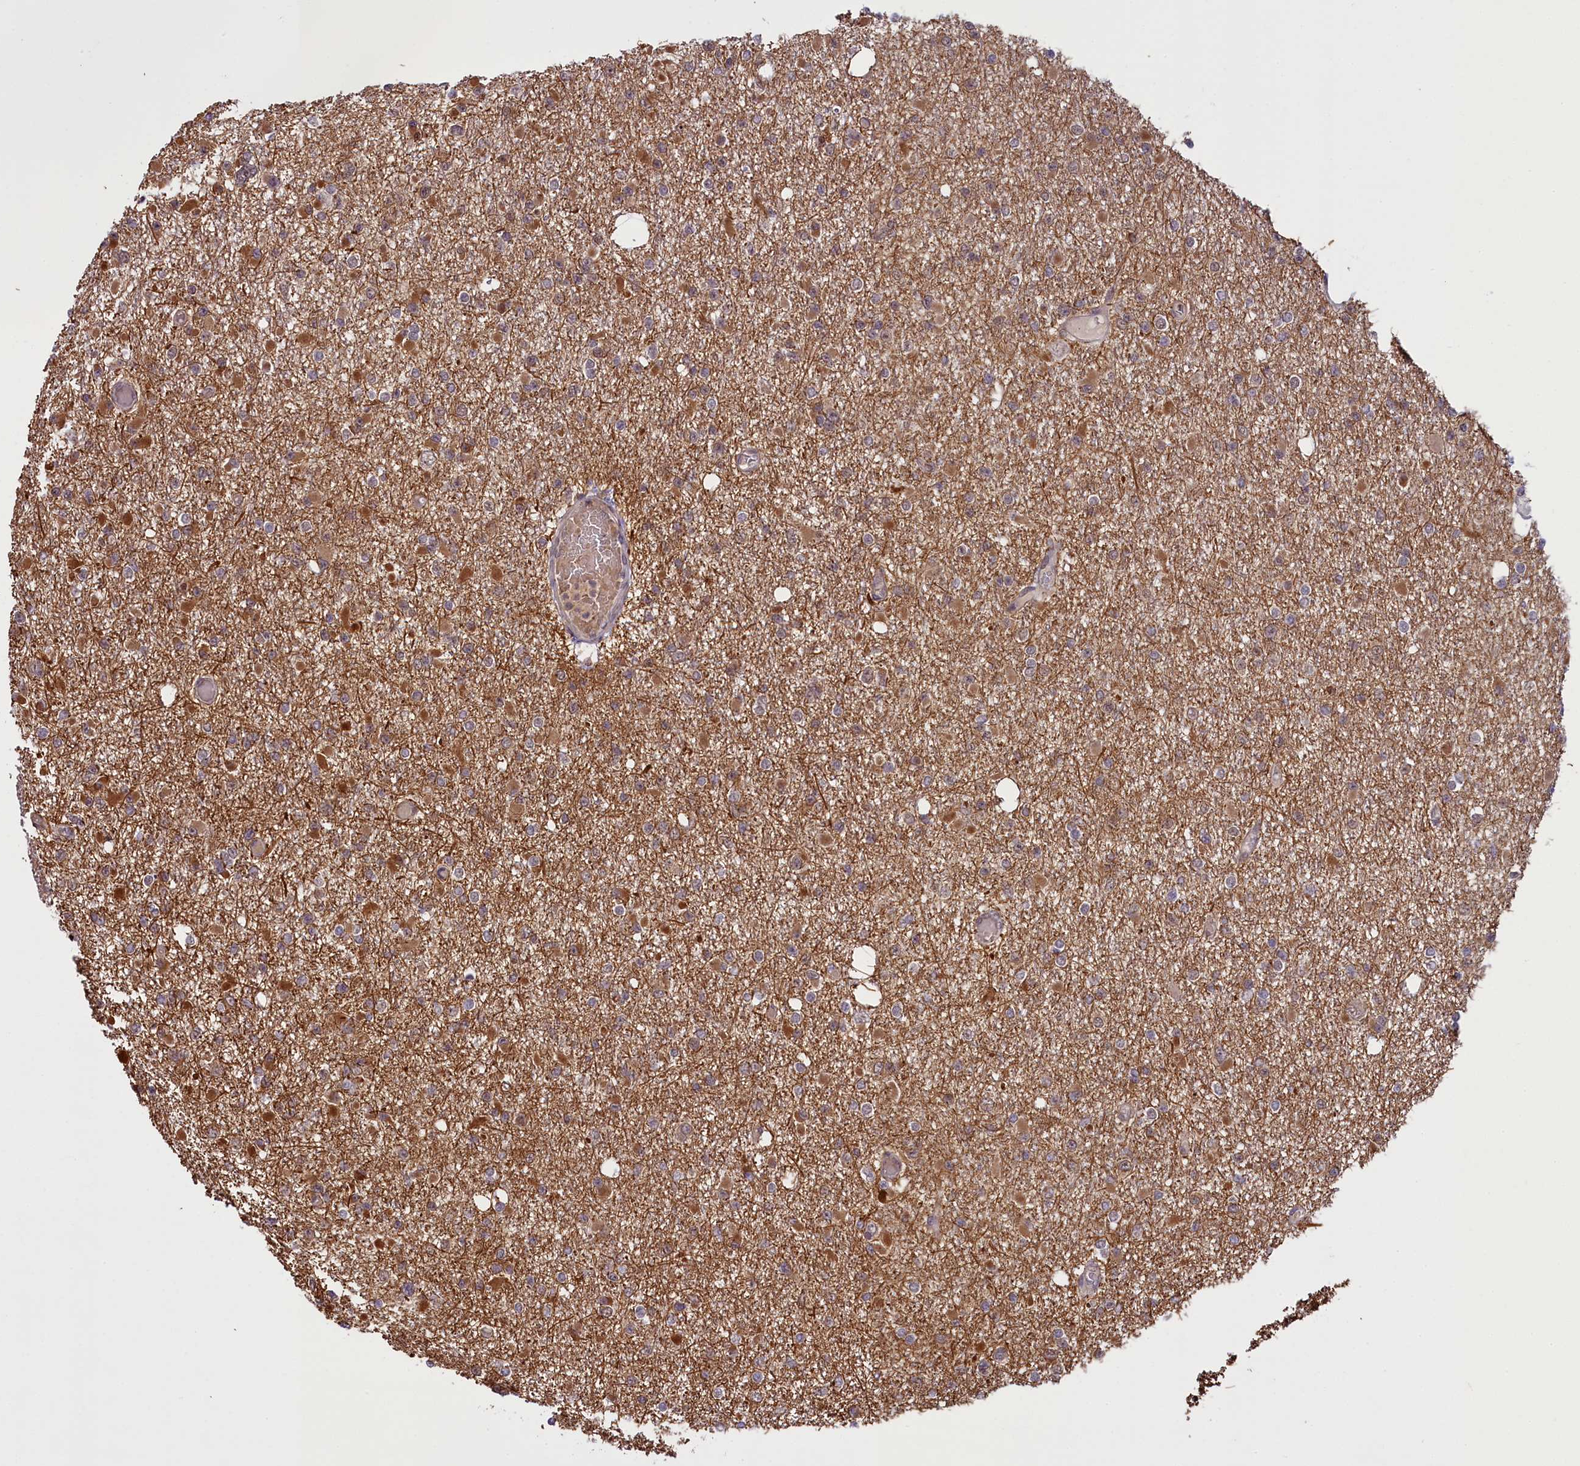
{"staining": {"intensity": "moderate", "quantity": ">75%", "location": "cytoplasmic/membranous"}, "tissue": "glioma", "cell_type": "Tumor cells", "image_type": "cancer", "snomed": [{"axis": "morphology", "description": "Glioma, malignant, Low grade"}, {"axis": "topography", "description": "Brain"}], "caption": "IHC histopathology image of human malignant glioma (low-grade) stained for a protein (brown), which shows medium levels of moderate cytoplasmic/membranous positivity in approximately >75% of tumor cells.", "gene": "CARD8", "patient": {"sex": "female", "age": 22}}